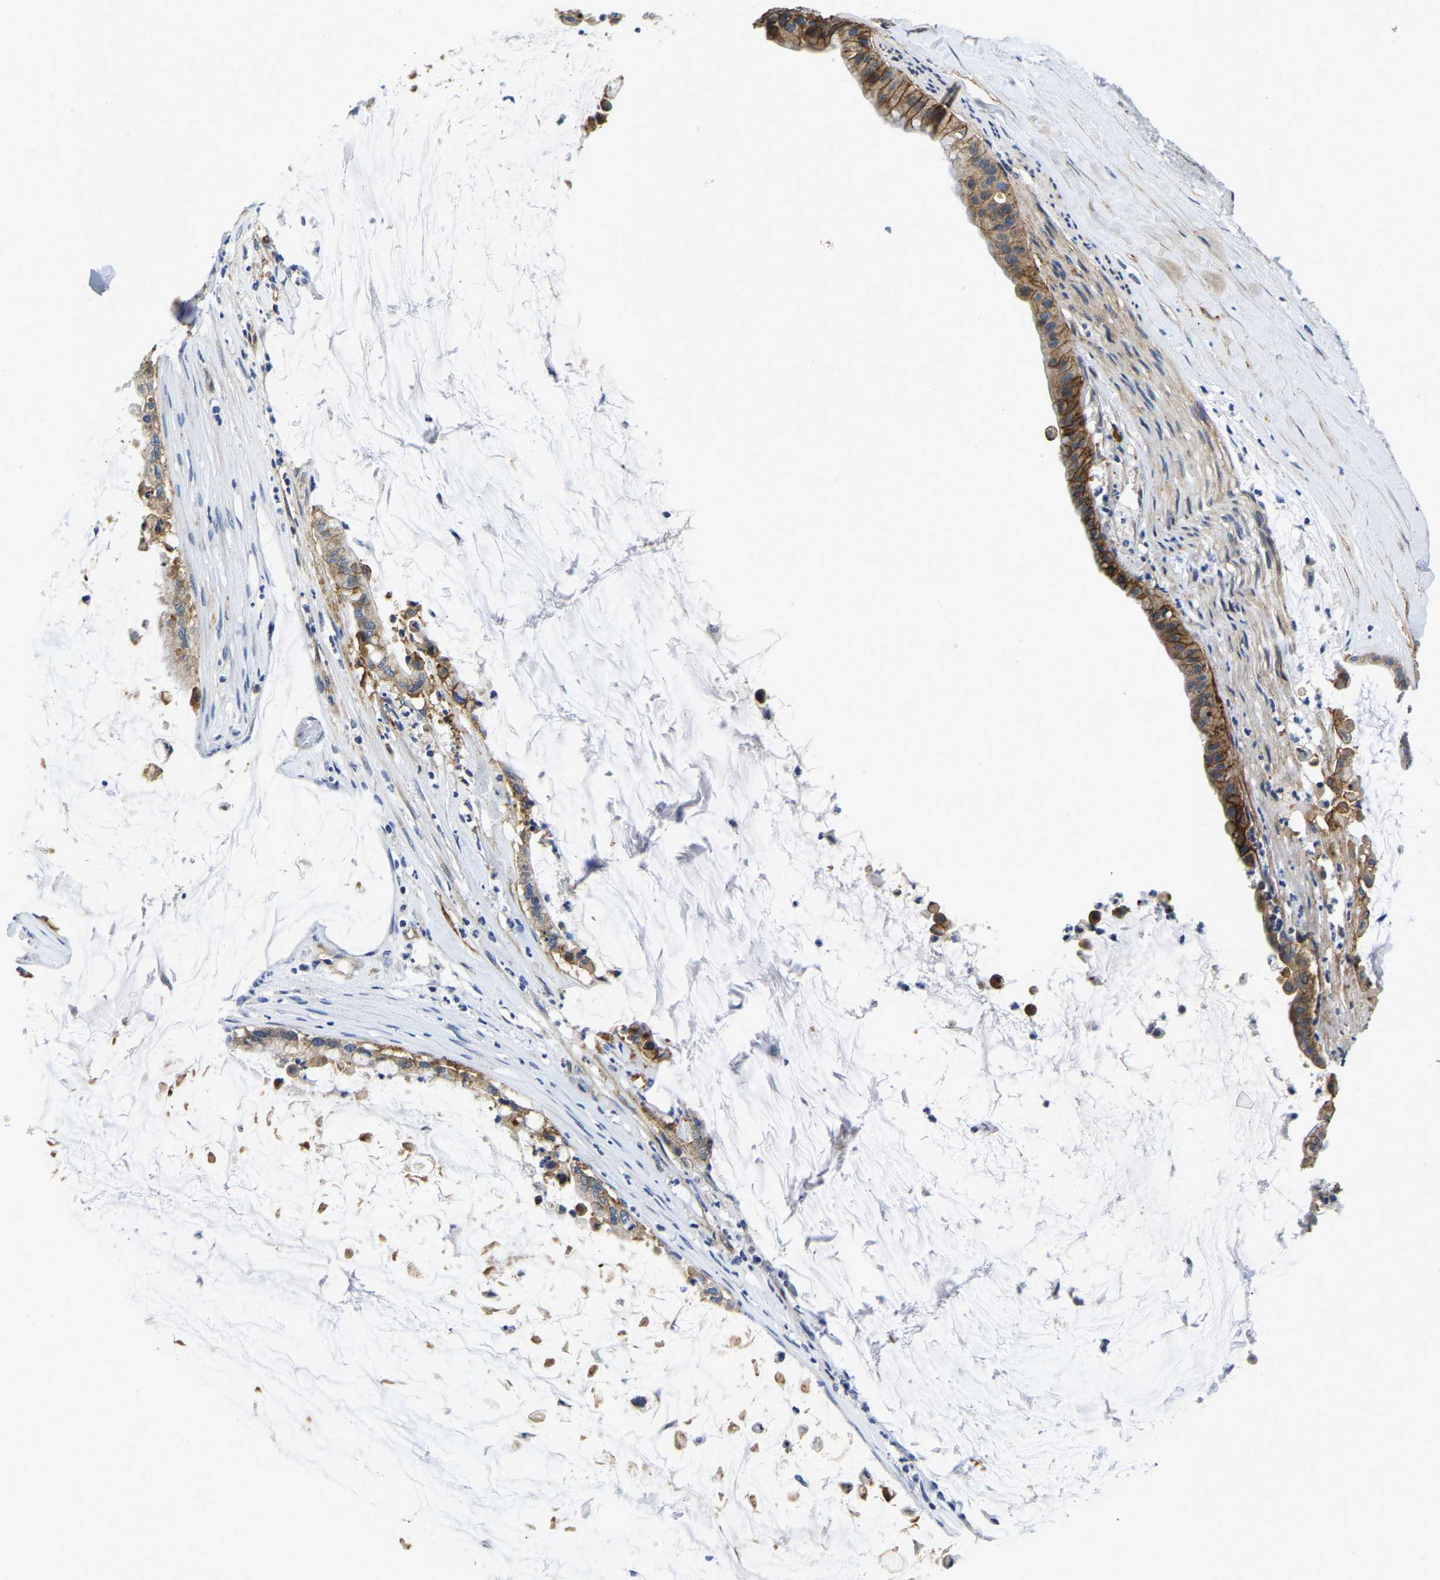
{"staining": {"intensity": "moderate", "quantity": ">75%", "location": "cytoplasmic/membranous"}, "tissue": "pancreatic cancer", "cell_type": "Tumor cells", "image_type": "cancer", "snomed": [{"axis": "morphology", "description": "Adenocarcinoma, NOS"}, {"axis": "topography", "description": "Pancreas"}], "caption": "Immunohistochemical staining of pancreatic cancer (adenocarcinoma) displays medium levels of moderate cytoplasmic/membranous expression in approximately >75% of tumor cells.", "gene": "ITGA2", "patient": {"sex": "male", "age": 41}}